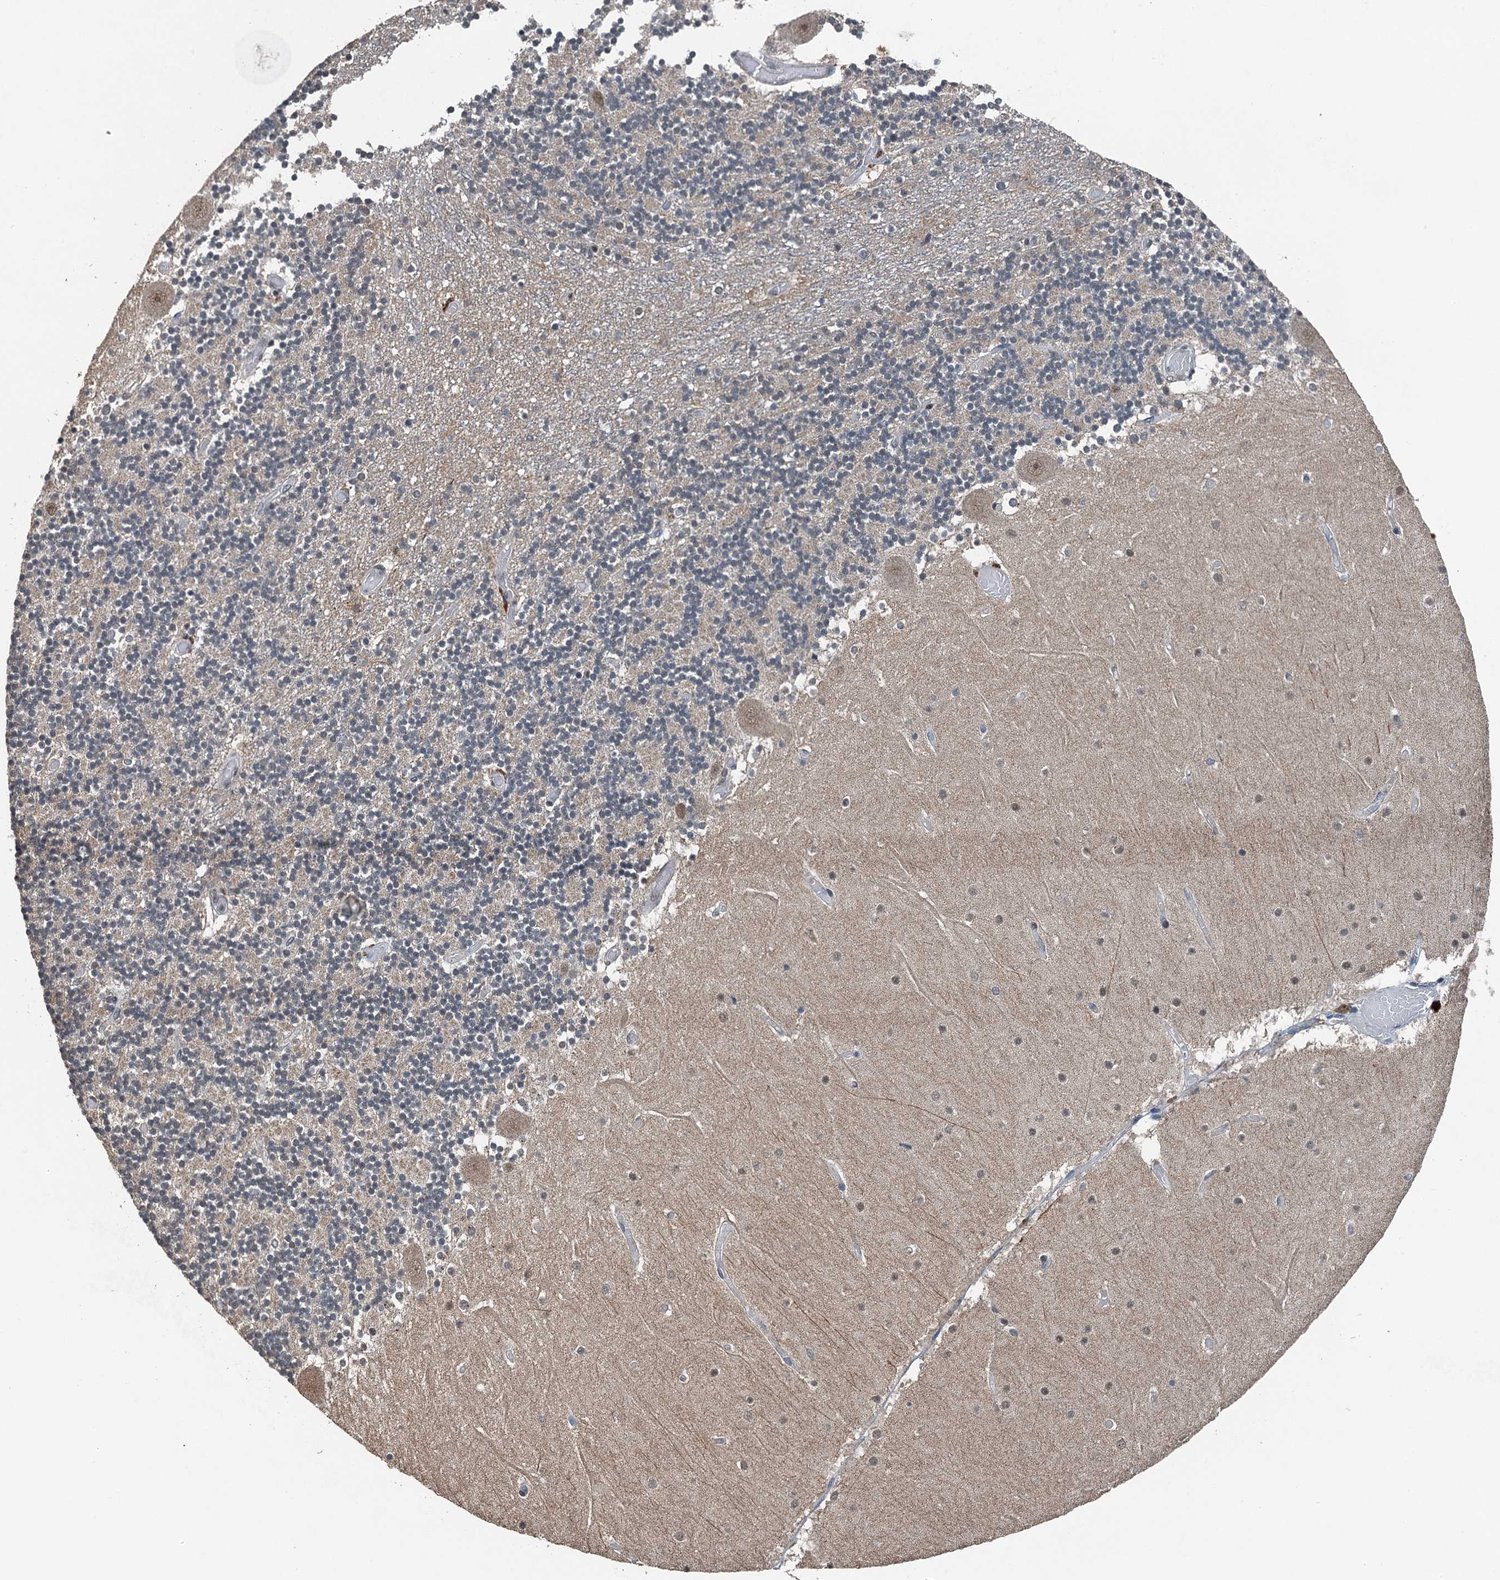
{"staining": {"intensity": "weak", "quantity": "25%-75%", "location": "cytoplasmic/membranous"}, "tissue": "cerebellum", "cell_type": "Cells in granular layer", "image_type": "normal", "snomed": [{"axis": "morphology", "description": "Normal tissue, NOS"}, {"axis": "topography", "description": "Cerebellum"}], "caption": "Immunohistochemistry image of unremarkable human cerebellum stained for a protein (brown), which demonstrates low levels of weak cytoplasmic/membranous positivity in approximately 25%-75% of cells in granular layer.", "gene": "UBXN6", "patient": {"sex": "female", "age": 28}}